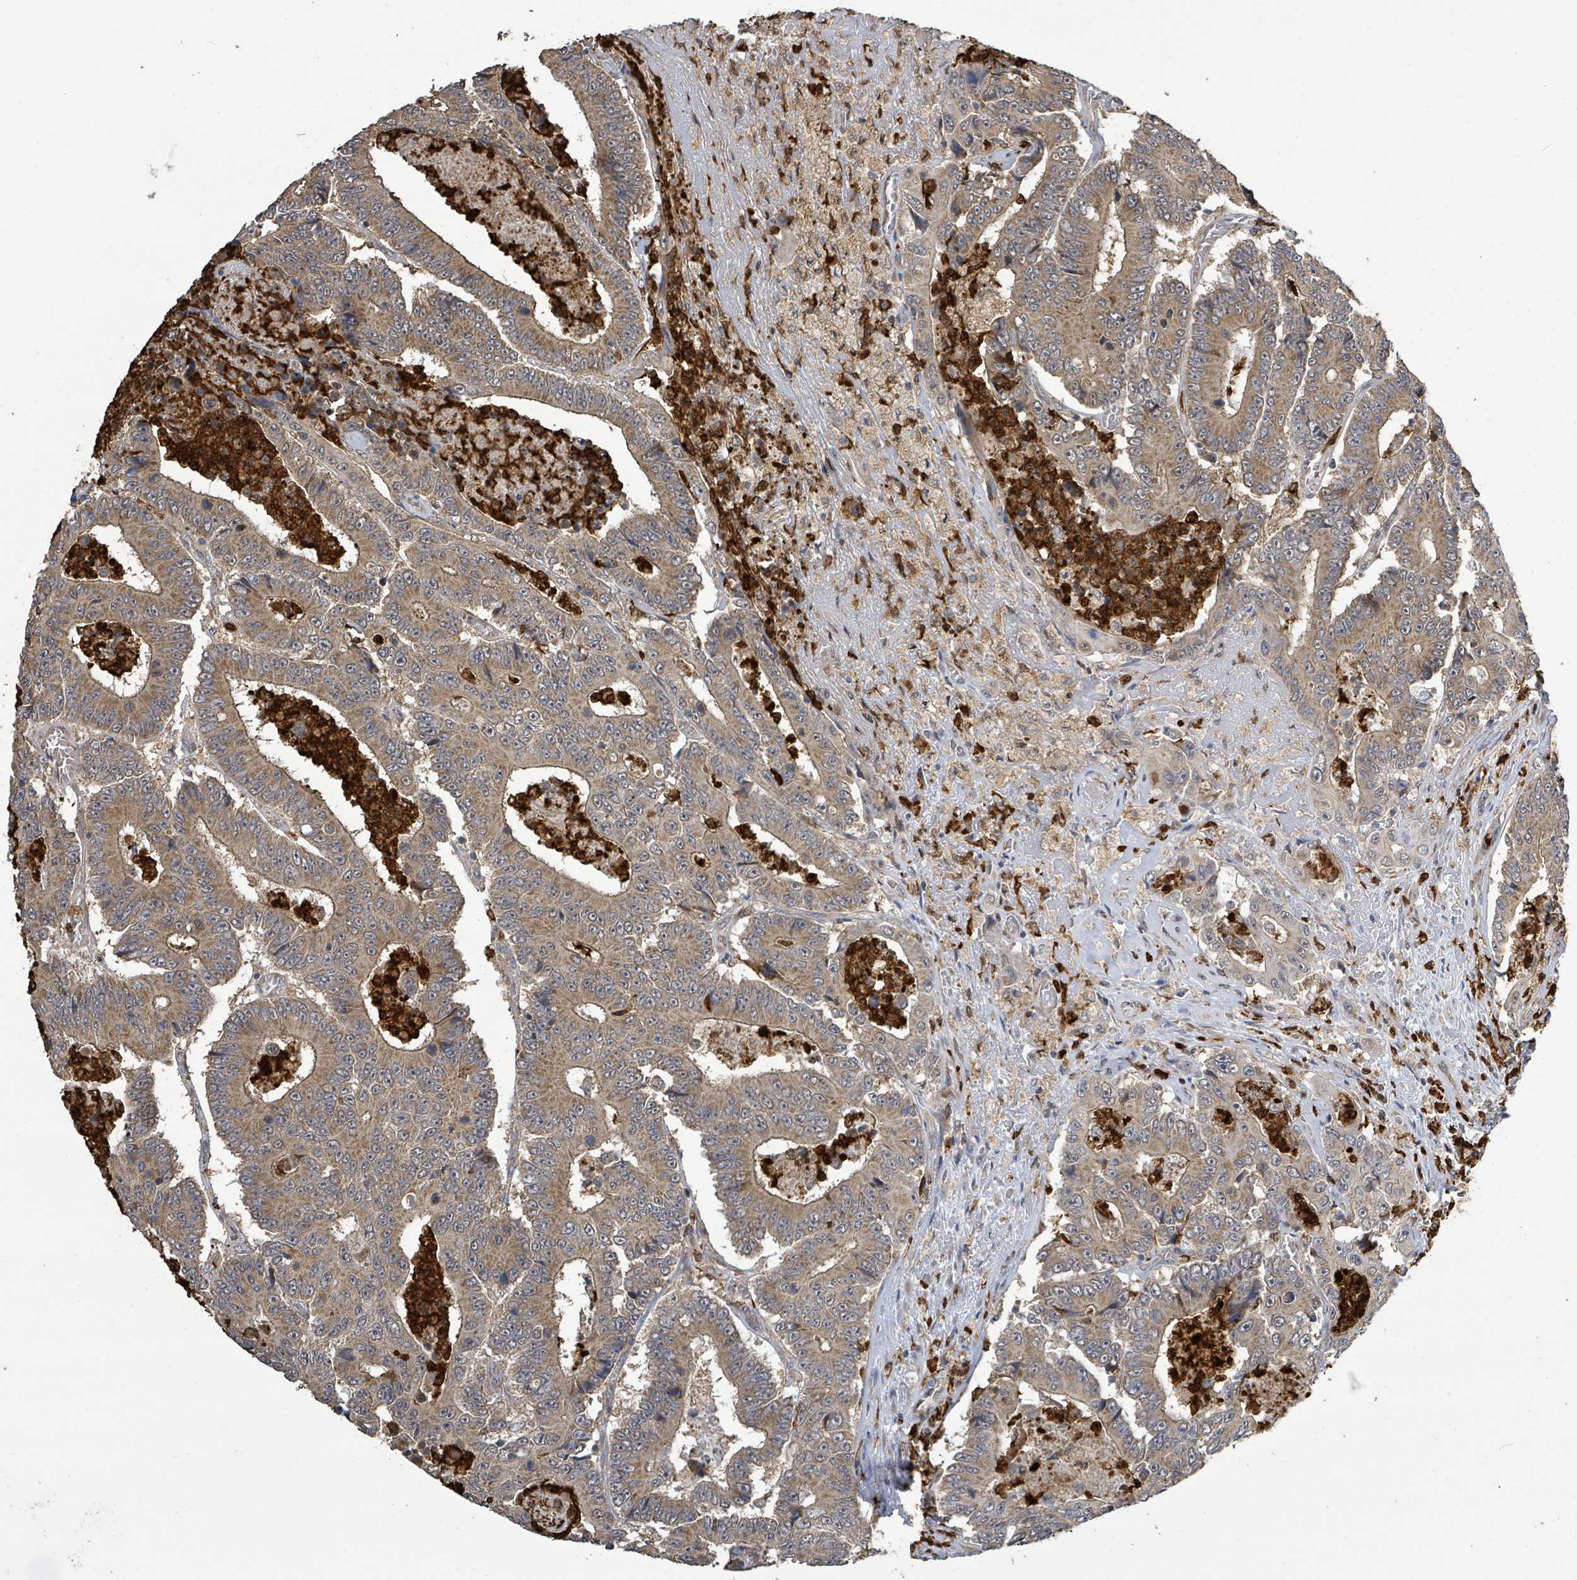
{"staining": {"intensity": "moderate", "quantity": ">75%", "location": "cytoplasmic/membranous"}, "tissue": "colorectal cancer", "cell_type": "Tumor cells", "image_type": "cancer", "snomed": [{"axis": "morphology", "description": "Adenocarcinoma, NOS"}, {"axis": "topography", "description": "Colon"}], "caption": "The image displays a brown stain indicating the presence of a protein in the cytoplasmic/membranous of tumor cells in colorectal cancer (adenocarcinoma).", "gene": "COQ6", "patient": {"sex": "male", "age": 83}}